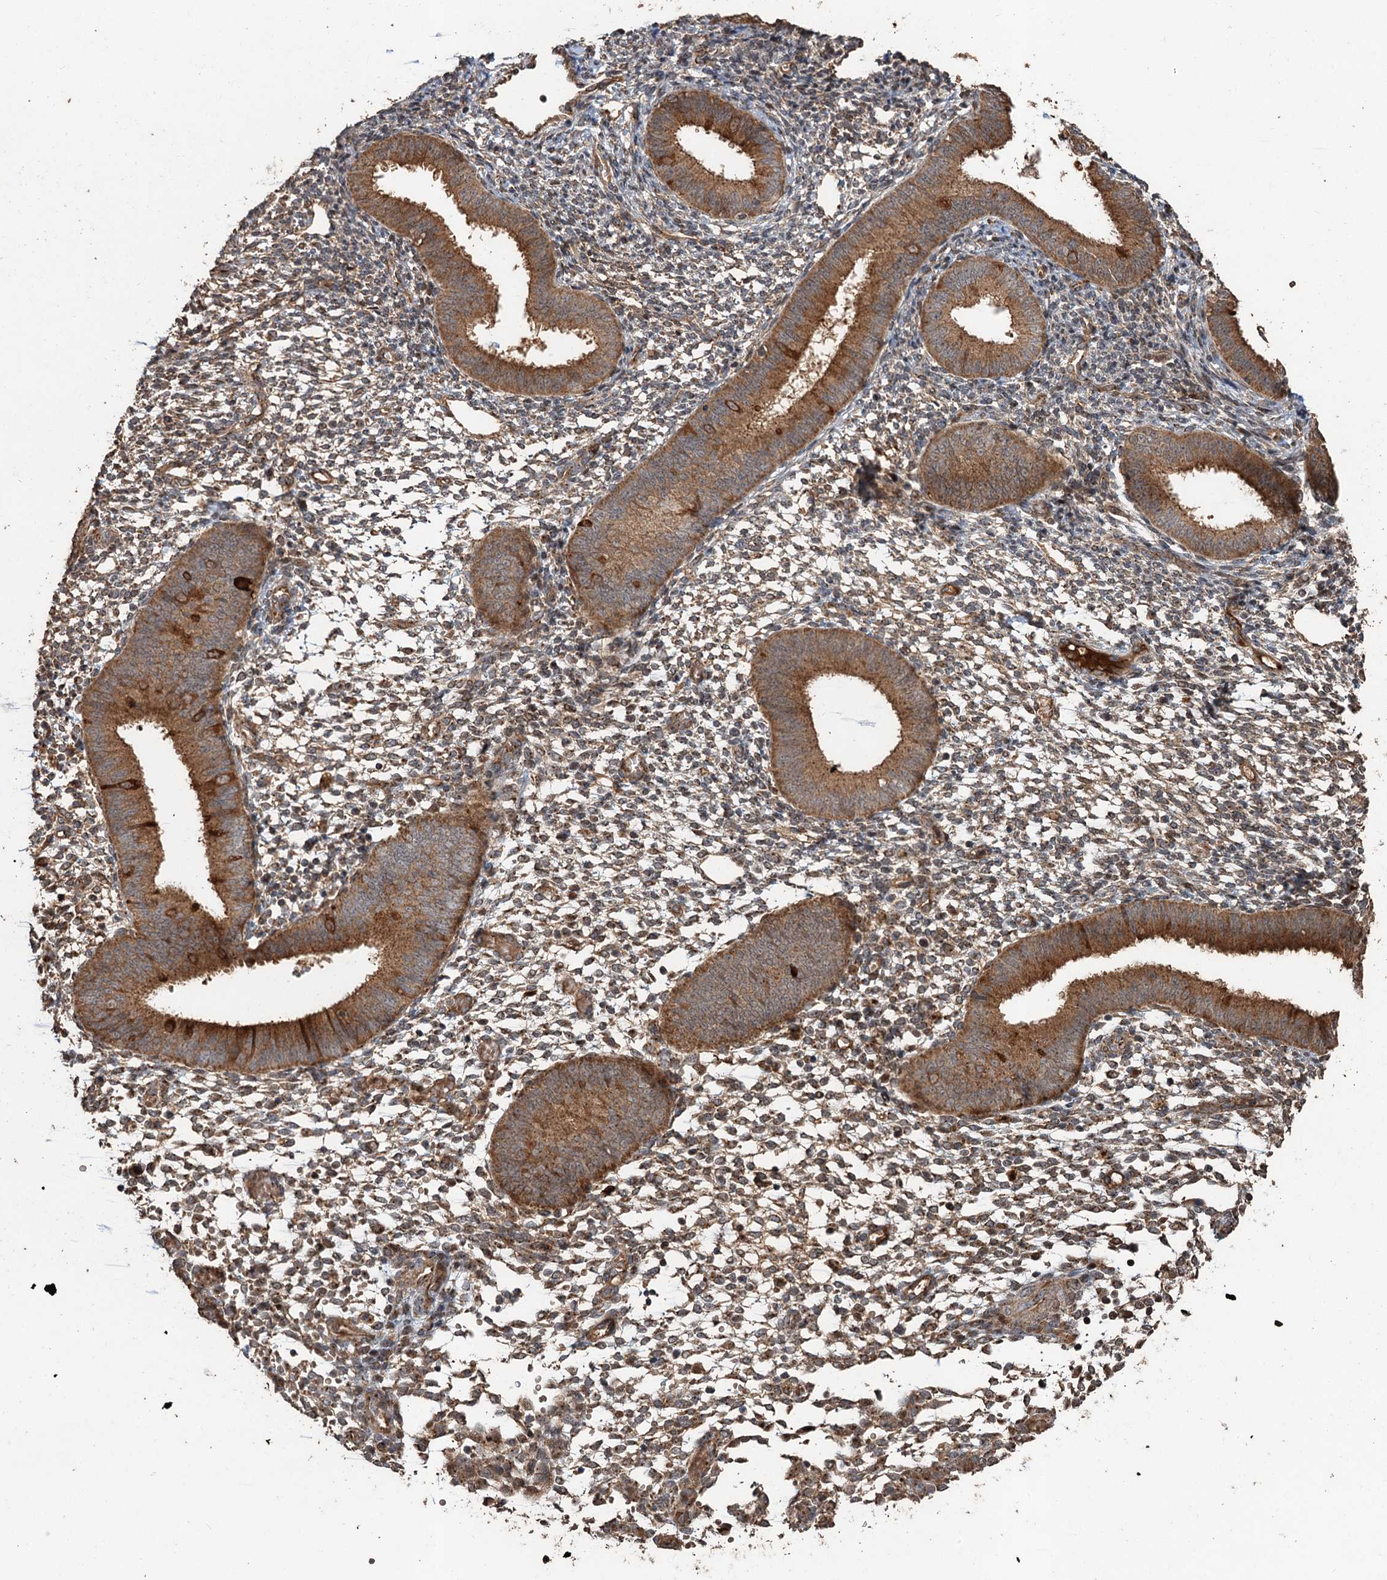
{"staining": {"intensity": "moderate", "quantity": "25%-75%", "location": "cytoplasmic/membranous"}, "tissue": "endometrium", "cell_type": "Cells in endometrial stroma", "image_type": "normal", "snomed": [{"axis": "morphology", "description": "Normal tissue, NOS"}, {"axis": "topography", "description": "Uterus"}, {"axis": "topography", "description": "Endometrium"}], "caption": "IHC of normal endometrium displays medium levels of moderate cytoplasmic/membranous positivity in approximately 25%-75% of cells in endometrial stroma.", "gene": "DEXI", "patient": {"sex": "female", "age": 48}}